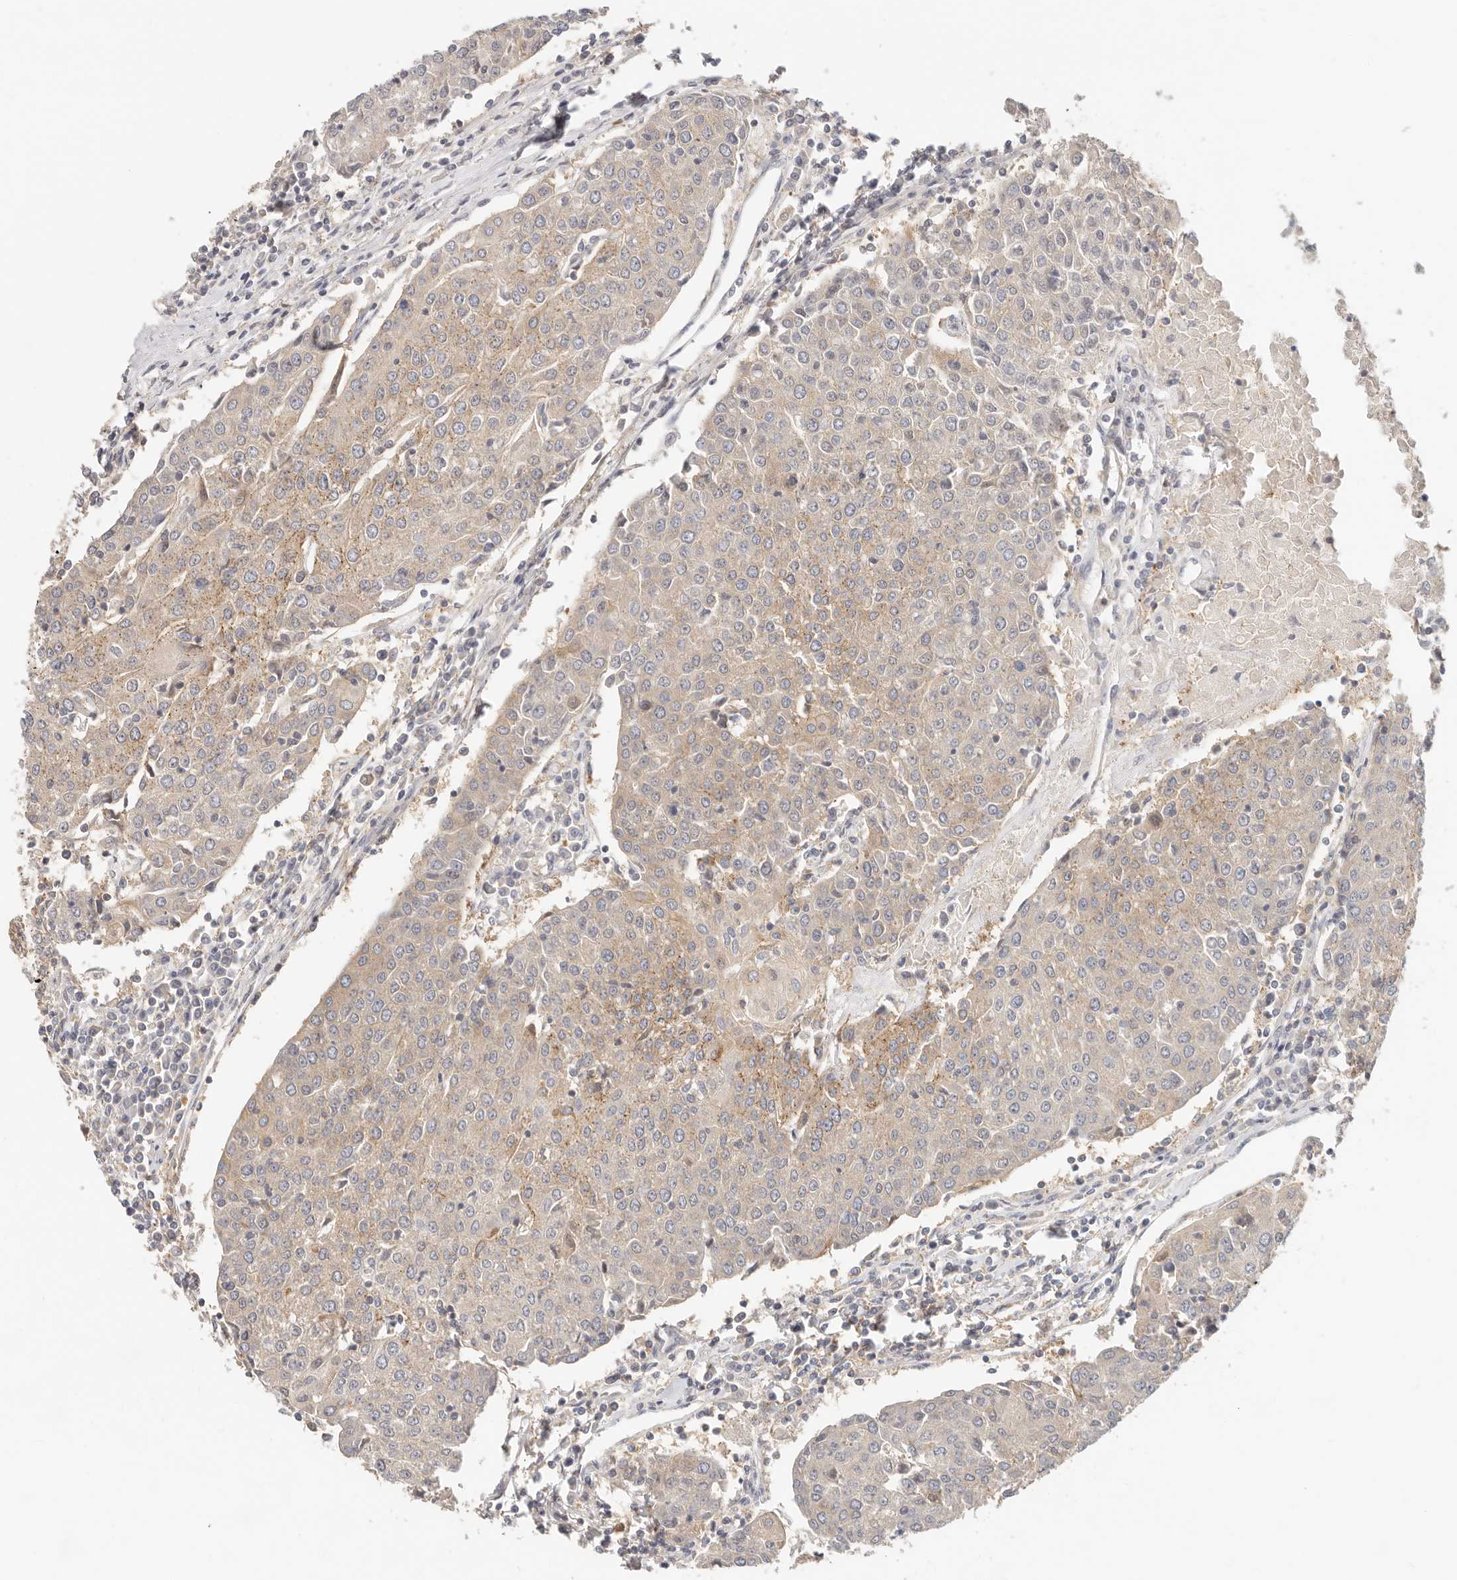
{"staining": {"intensity": "weak", "quantity": "25%-75%", "location": "cytoplasmic/membranous"}, "tissue": "urothelial cancer", "cell_type": "Tumor cells", "image_type": "cancer", "snomed": [{"axis": "morphology", "description": "Urothelial carcinoma, High grade"}, {"axis": "topography", "description": "Urinary bladder"}], "caption": "Tumor cells reveal low levels of weak cytoplasmic/membranous staining in approximately 25%-75% of cells in human high-grade urothelial carcinoma.", "gene": "DTNBP1", "patient": {"sex": "female", "age": 85}}